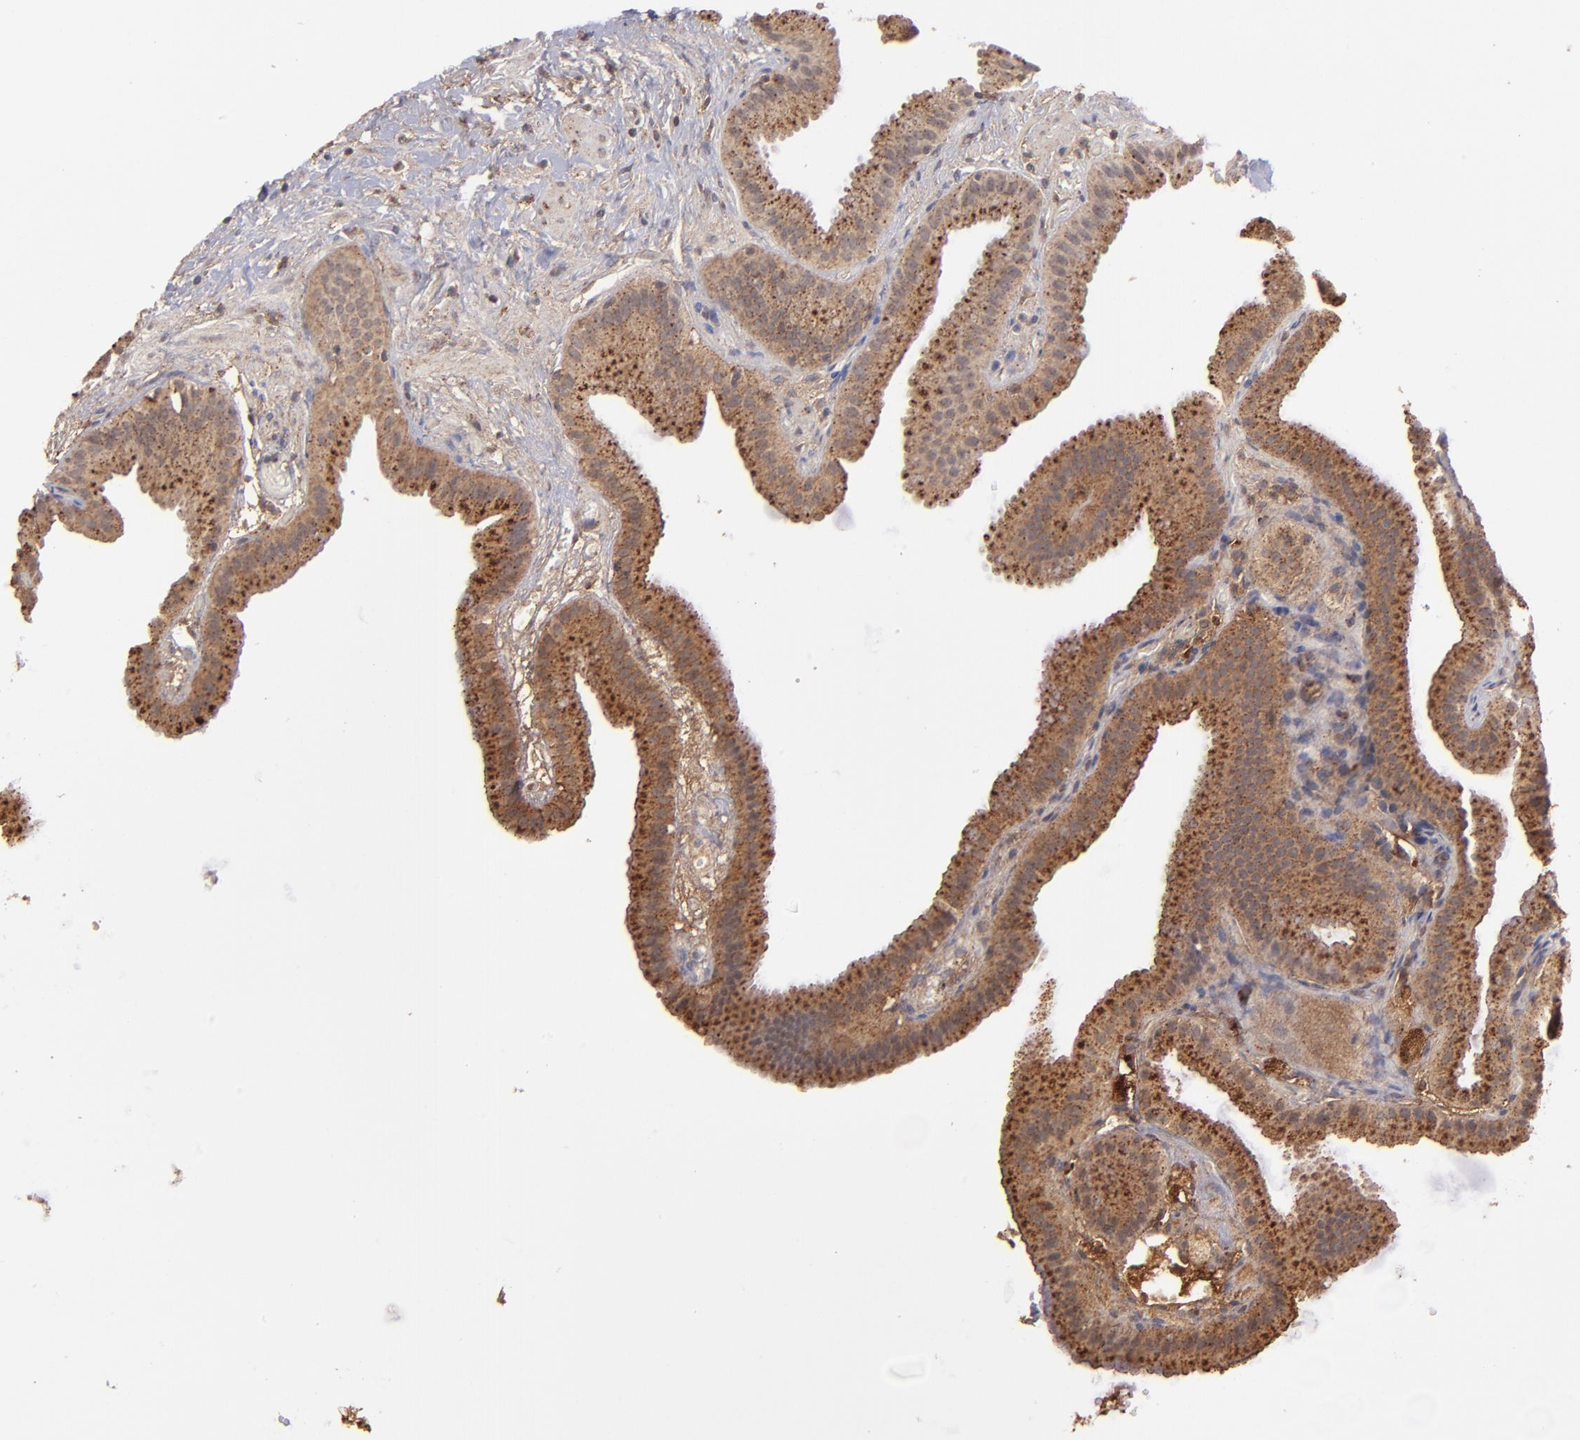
{"staining": {"intensity": "moderate", "quantity": ">75%", "location": "cytoplasmic/membranous"}, "tissue": "gallbladder", "cell_type": "Glandular cells", "image_type": "normal", "snomed": [{"axis": "morphology", "description": "Normal tissue, NOS"}, {"axis": "topography", "description": "Gallbladder"}], "caption": "A histopathology image showing moderate cytoplasmic/membranous positivity in about >75% of glandular cells in benign gallbladder, as visualized by brown immunohistochemical staining.", "gene": "ZFYVE1", "patient": {"sex": "female", "age": 63}}